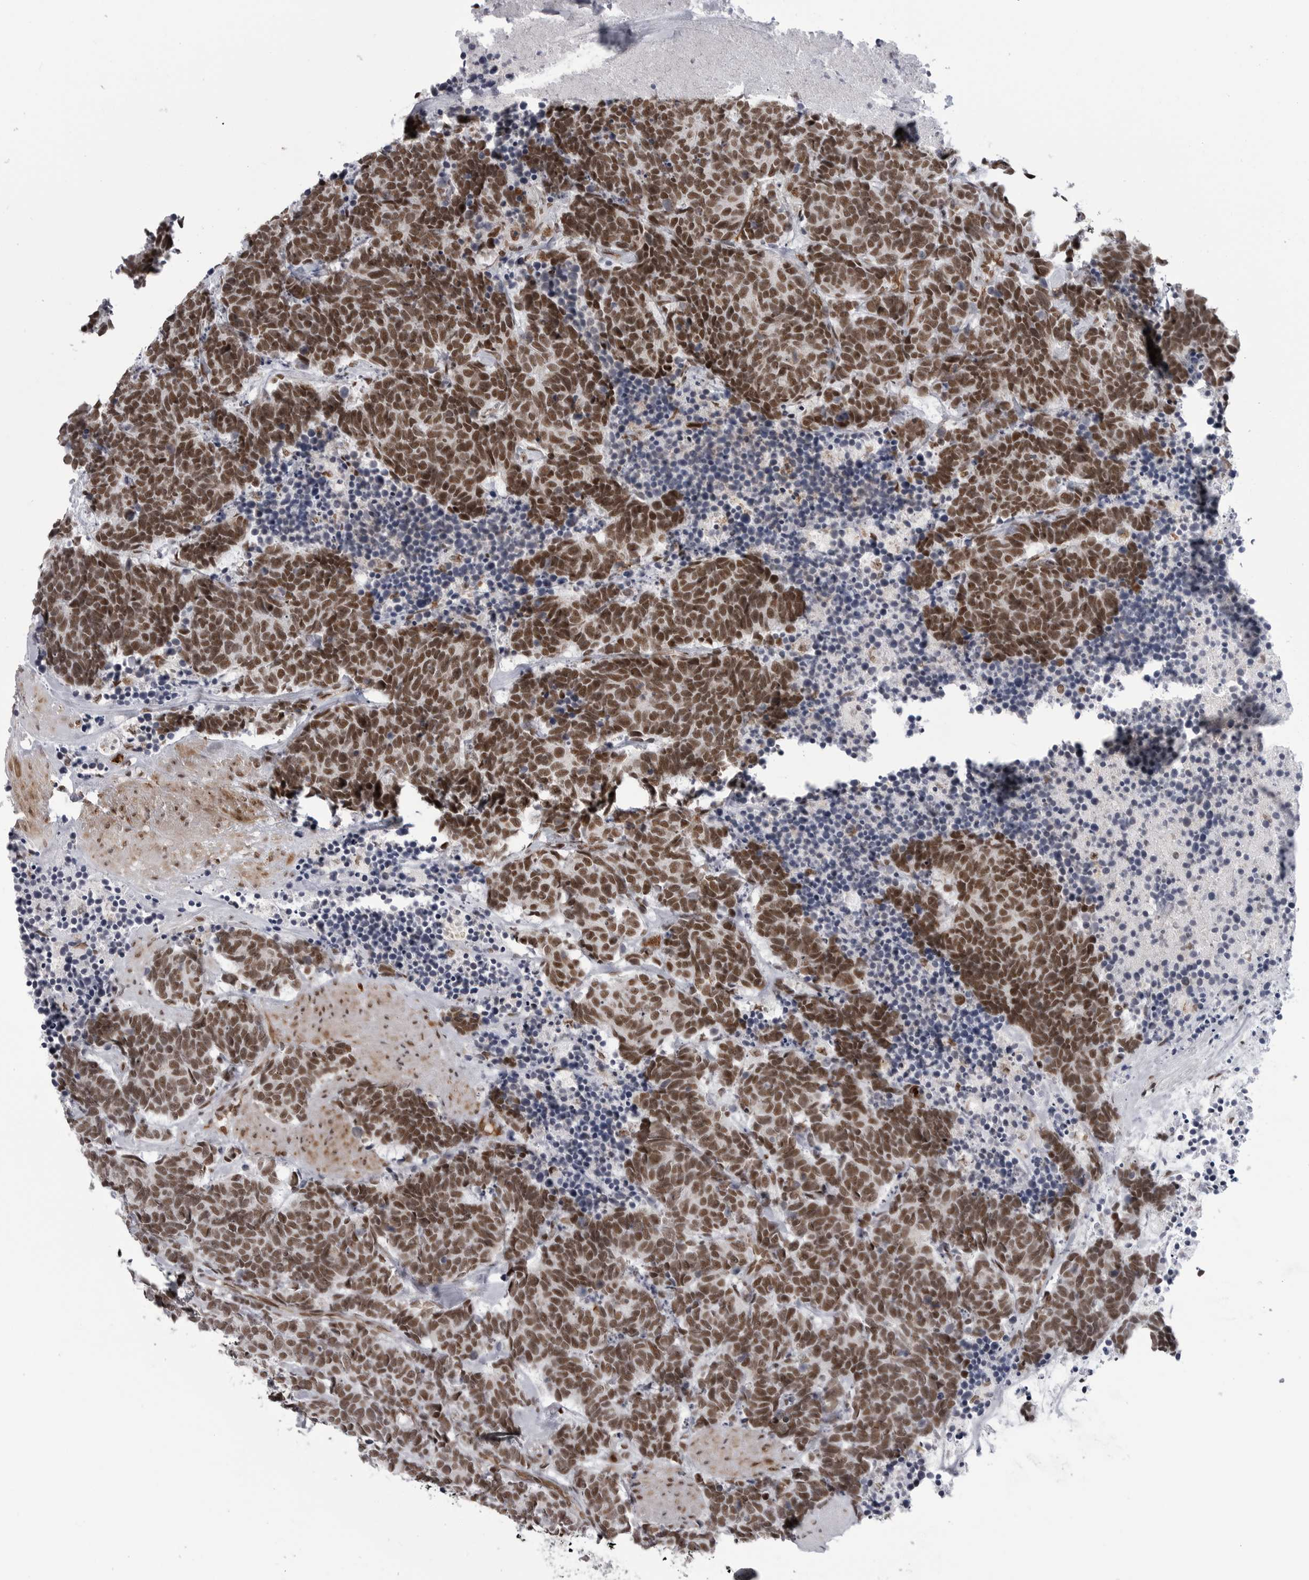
{"staining": {"intensity": "strong", "quantity": ">75%", "location": "nuclear"}, "tissue": "carcinoid", "cell_type": "Tumor cells", "image_type": "cancer", "snomed": [{"axis": "morphology", "description": "Carcinoma, NOS"}, {"axis": "morphology", "description": "Carcinoid, malignant, NOS"}, {"axis": "topography", "description": "Urinary bladder"}], "caption": "Immunohistochemical staining of human carcinoma displays high levels of strong nuclear positivity in approximately >75% of tumor cells.", "gene": "RNF26", "patient": {"sex": "male", "age": 57}}